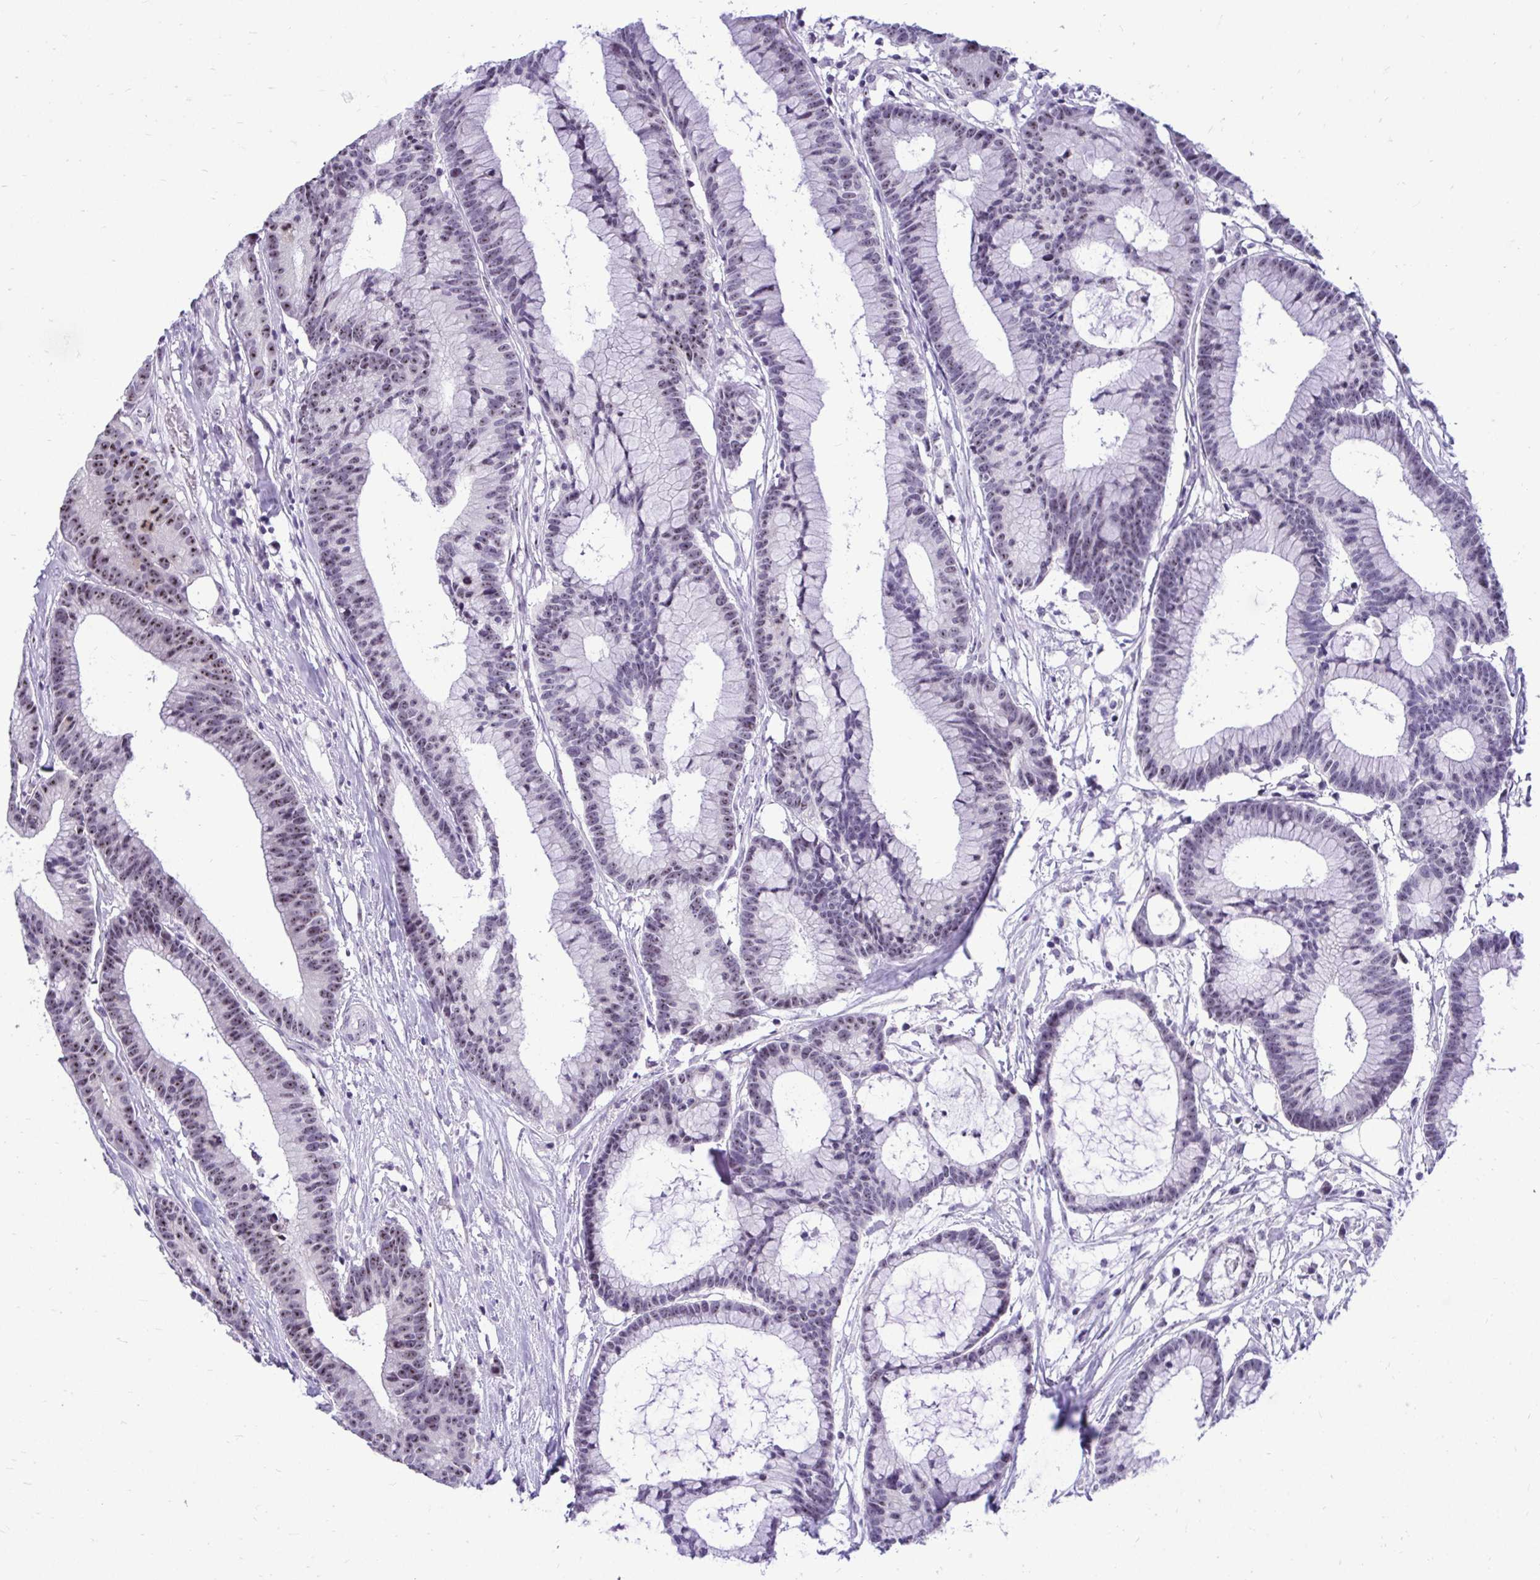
{"staining": {"intensity": "moderate", "quantity": "<25%", "location": "nuclear"}, "tissue": "colorectal cancer", "cell_type": "Tumor cells", "image_type": "cancer", "snomed": [{"axis": "morphology", "description": "Adenocarcinoma, NOS"}, {"axis": "topography", "description": "Colon"}], "caption": "A photomicrograph of human adenocarcinoma (colorectal) stained for a protein displays moderate nuclear brown staining in tumor cells. (DAB IHC, brown staining for protein, blue staining for nuclei).", "gene": "NIFK", "patient": {"sex": "female", "age": 78}}